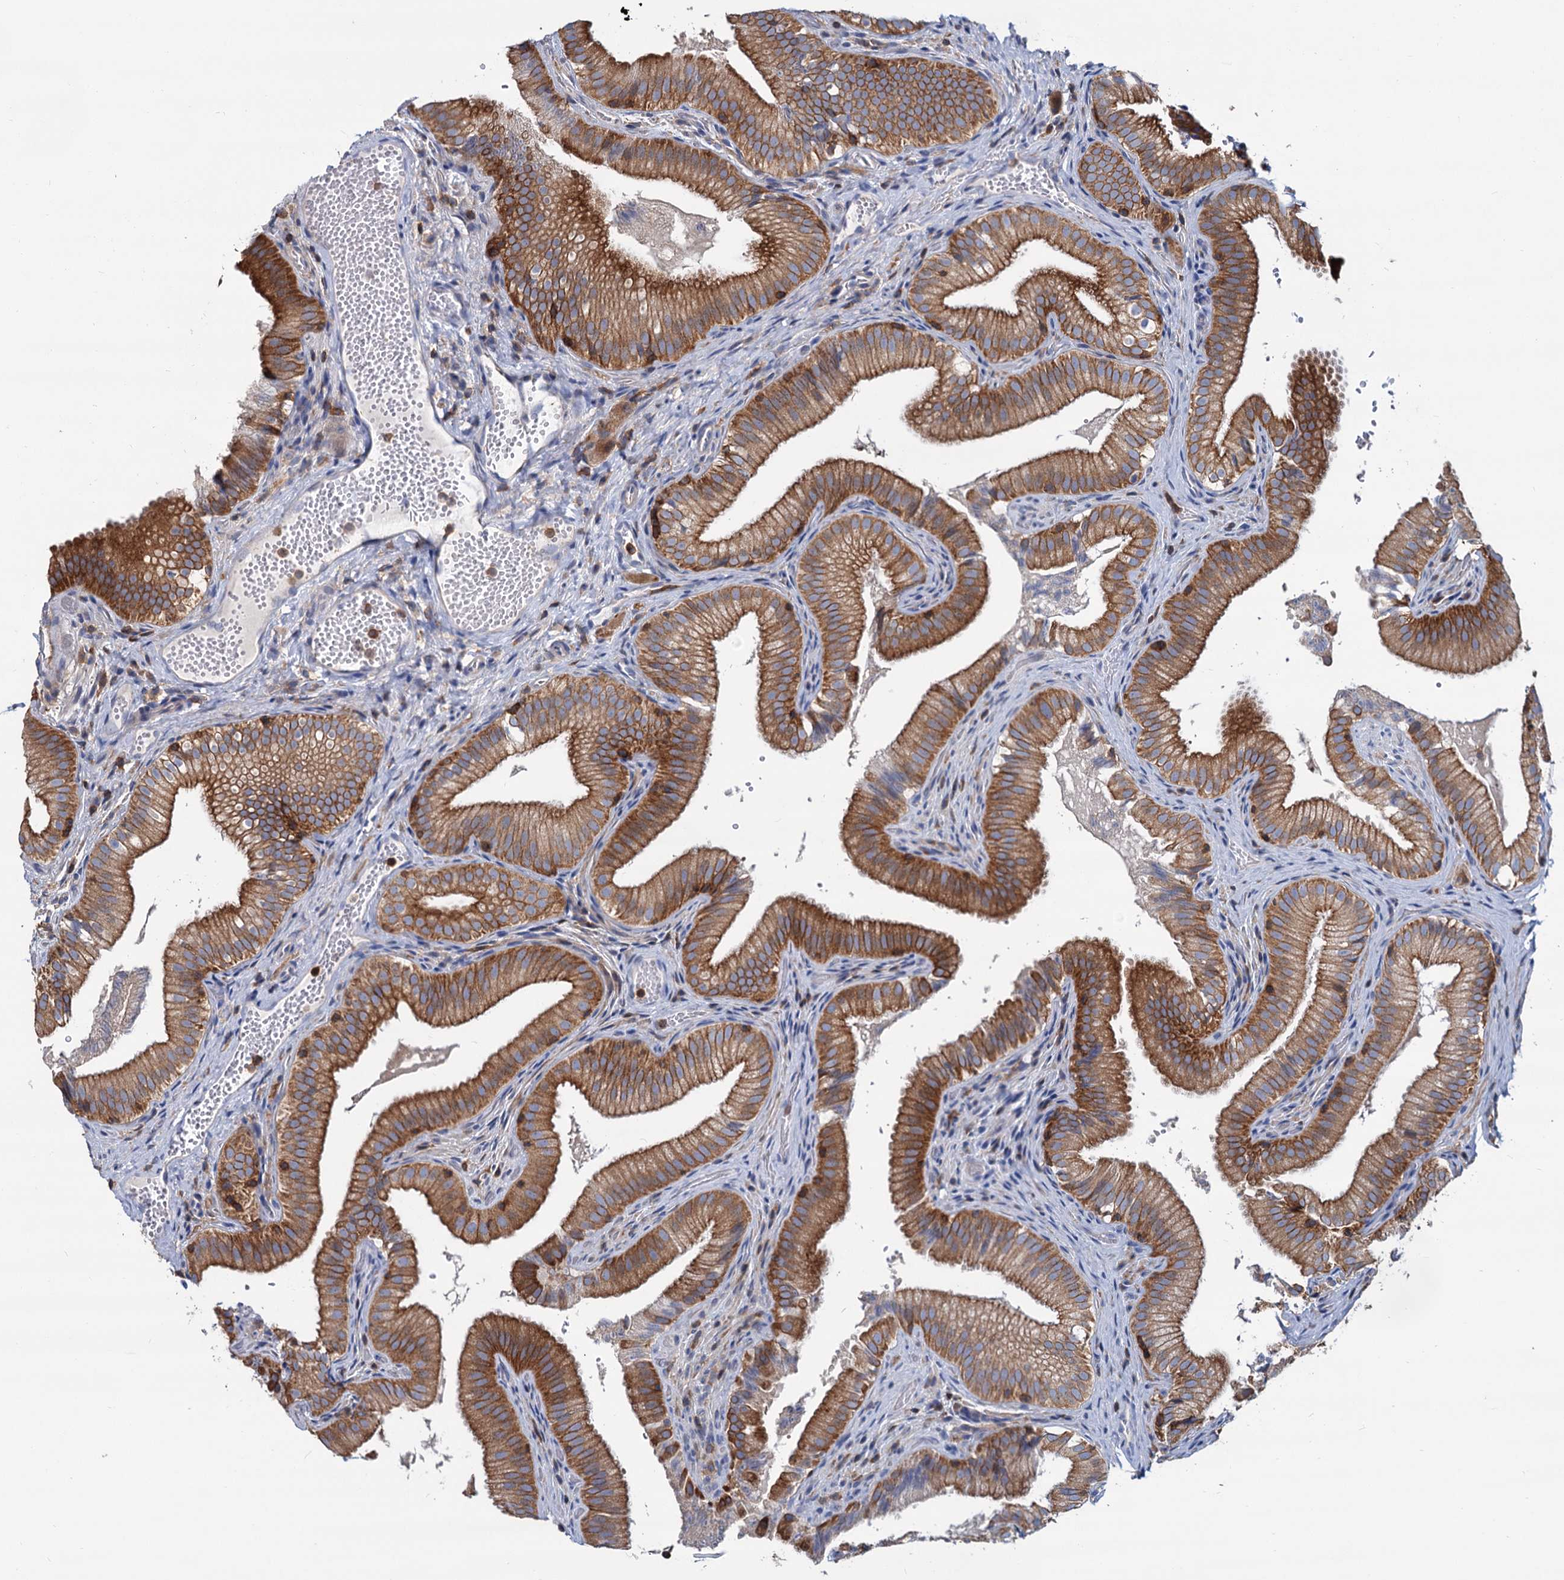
{"staining": {"intensity": "strong", "quantity": ">75%", "location": "cytoplasmic/membranous"}, "tissue": "gallbladder", "cell_type": "Glandular cells", "image_type": "normal", "snomed": [{"axis": "morphology", "description": "Normal tissue, NOS"}, {"axis": "topography", "description": "Gallbladder"}], "caption": "Protein expression analysis of benign human gallbladder reveals strong cytoplasmic/membranous staining in about >75% of glandular cells. The staining was performed using DAB (3,3'-diaminobenzidine) to visualize the protein expression in brown, while the nuclei were stained in blue with hematoxylin (Magnification: 20x).", "gene": "LRCH4", "patient": {"sex": "female", "age": 30}}